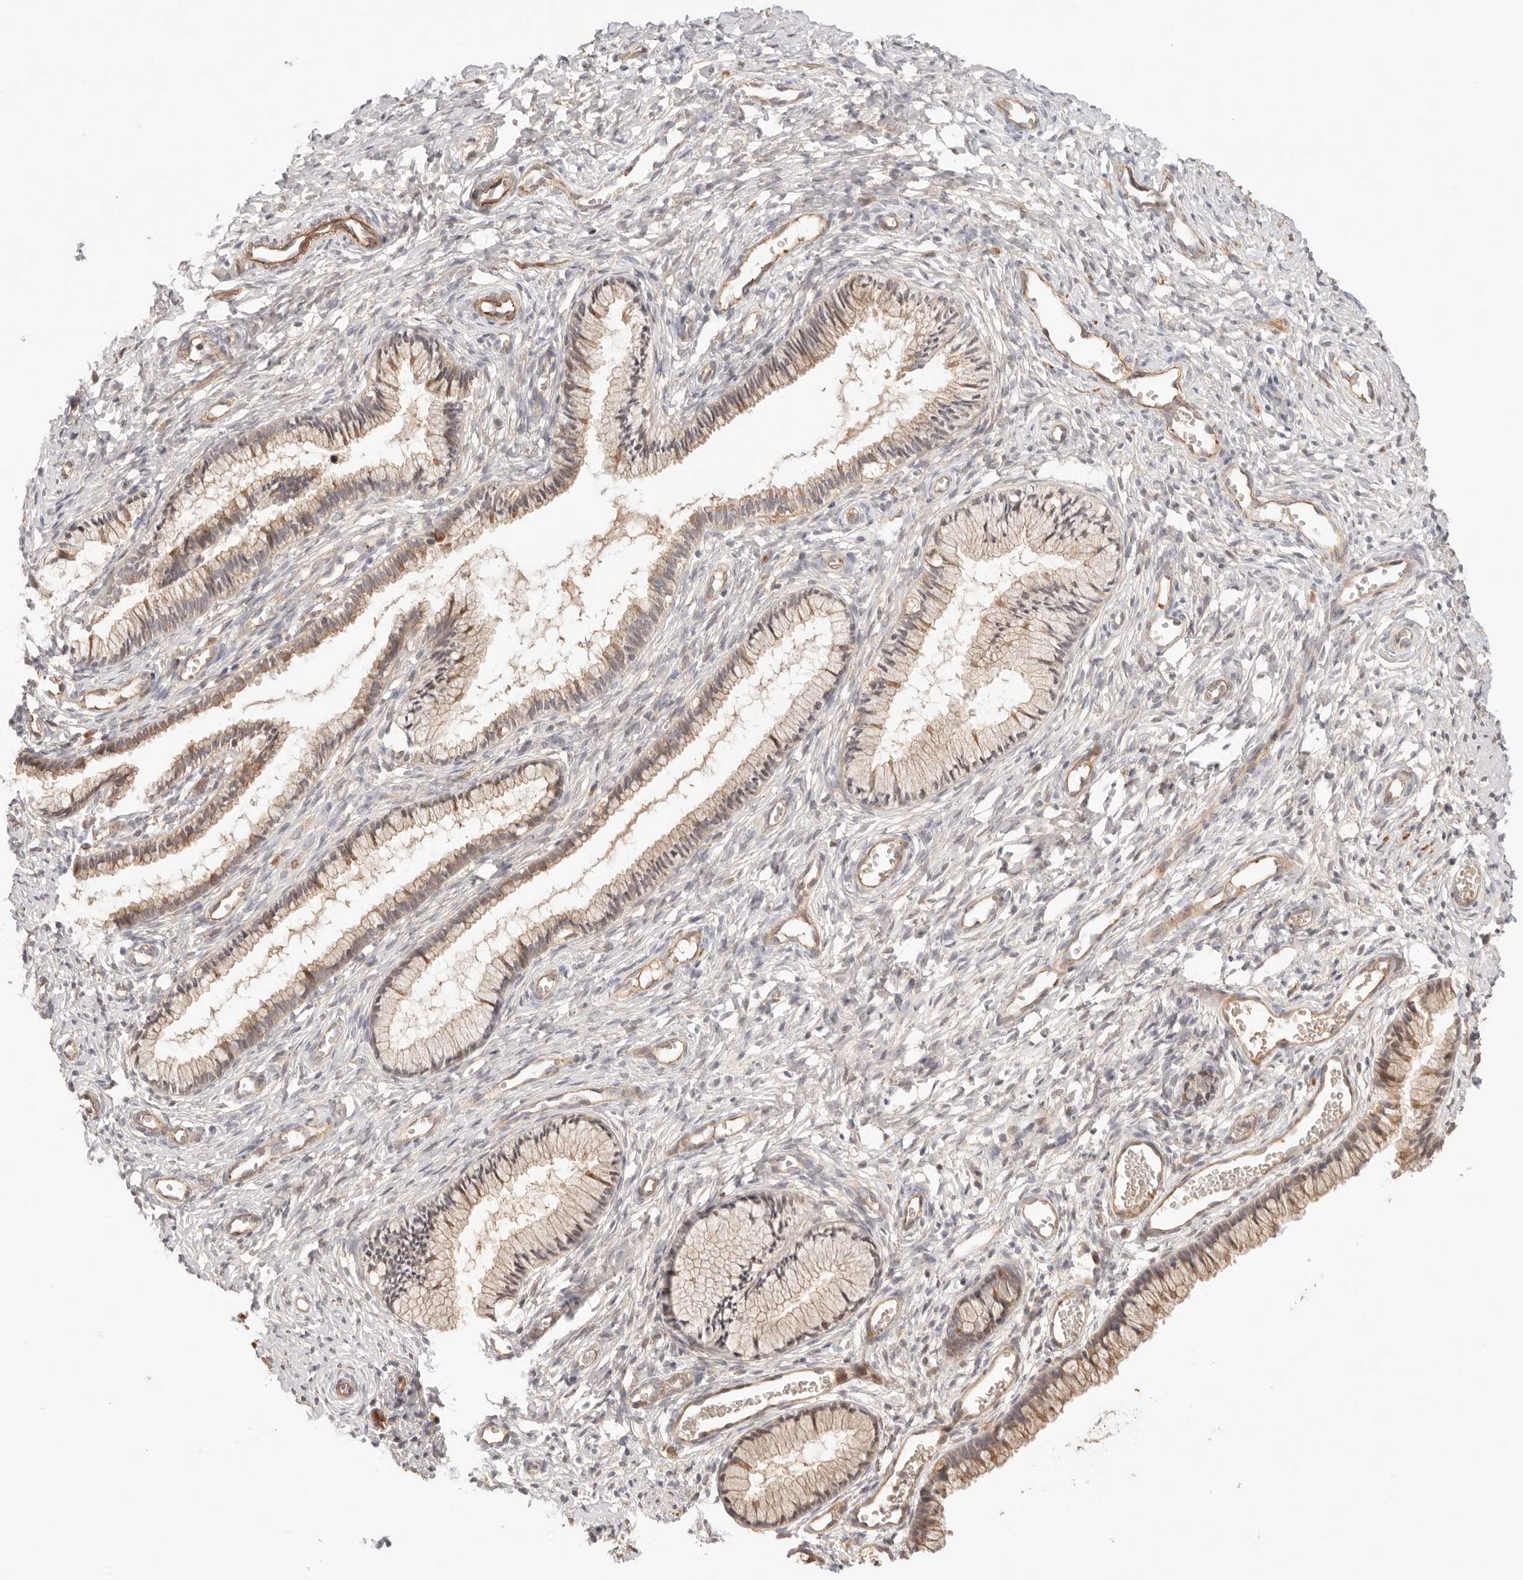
{"staining": {"intensity": "moderate", "quantity": ">75%", "location": "cytoplasmic/membranous"}, "tissue": "cervix", "cell_type": "Glandular cells", "image_type": "normal", "snomed": [{"axis": "morphology", "description": "Normal tissue, NOS"}, {"axis": "topography", "description": "Cervix"}], "caption": "Immunohistochemical staining of normal cervix exhibits medium levels of moderate cytoplasmic/membranous staining in about >75% of glandular cells.", "gene": "IL1R2", "patient": {"sex": "female", "age": 27}}